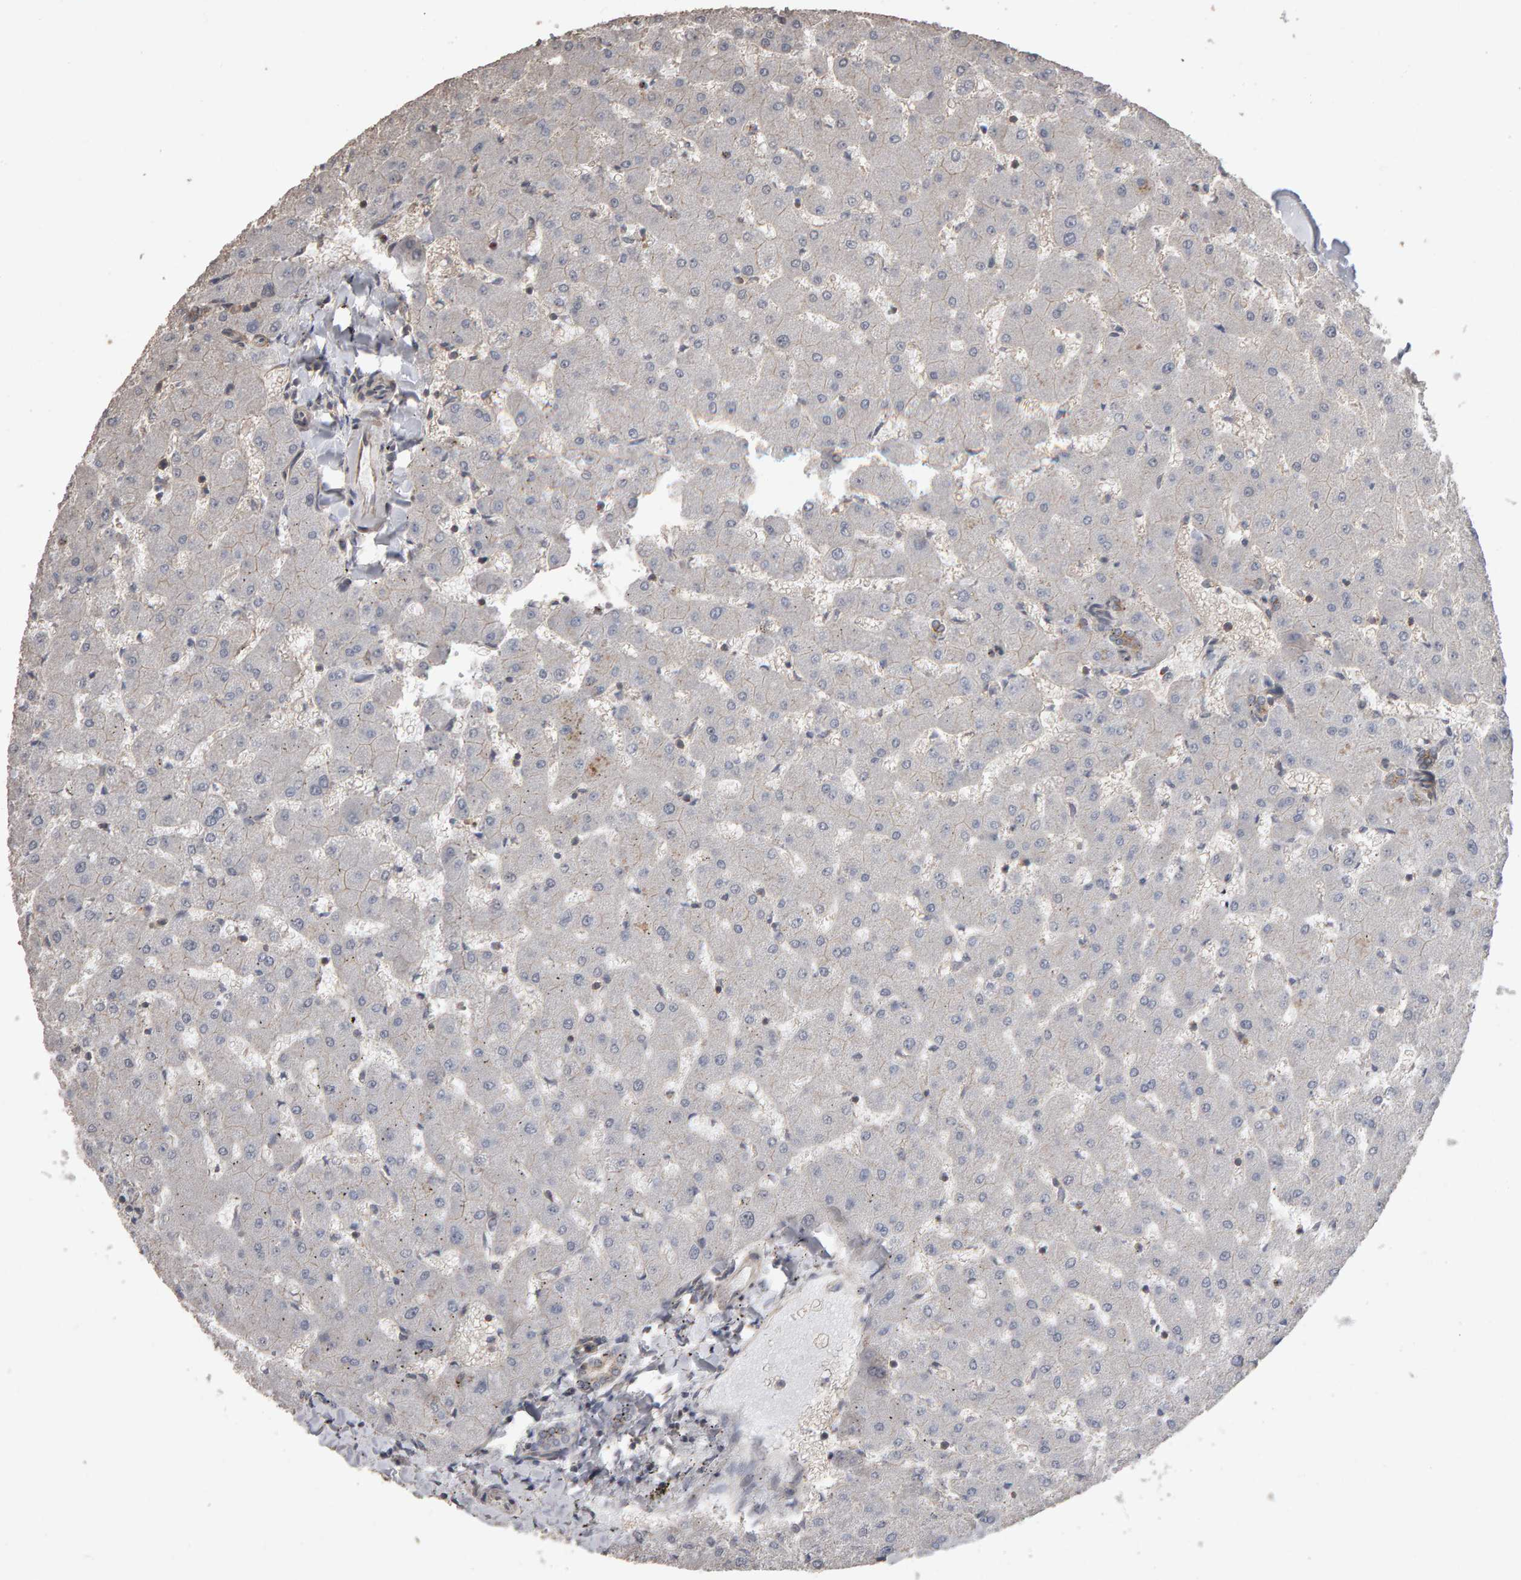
{"staining": {"intensity": "moderate", "quantity": ">75%", "location": "cytoplasmic/membranous"}, "tissue": "liver", "cell_type": "Cholangiocytes", "image_type": "normal", "snomed": [{"axis": "morphology", "description": "Normal tissue, NOS"}, {"axis": "topography", "description": "Liver"}], "caption": "High-magnification brightfield microscopy of normal liver stained with DAB (brown) and counterstained with hematoxylin (blue). cholangiocytes exhibit moderate cytoplasmic/membranous positivity is present in about>75% of cells. (DAB = brown stain, brightfield microscopy at high magnification).", "gene": "SCRIB", "patient": {"sex": "female", "age": 63}}